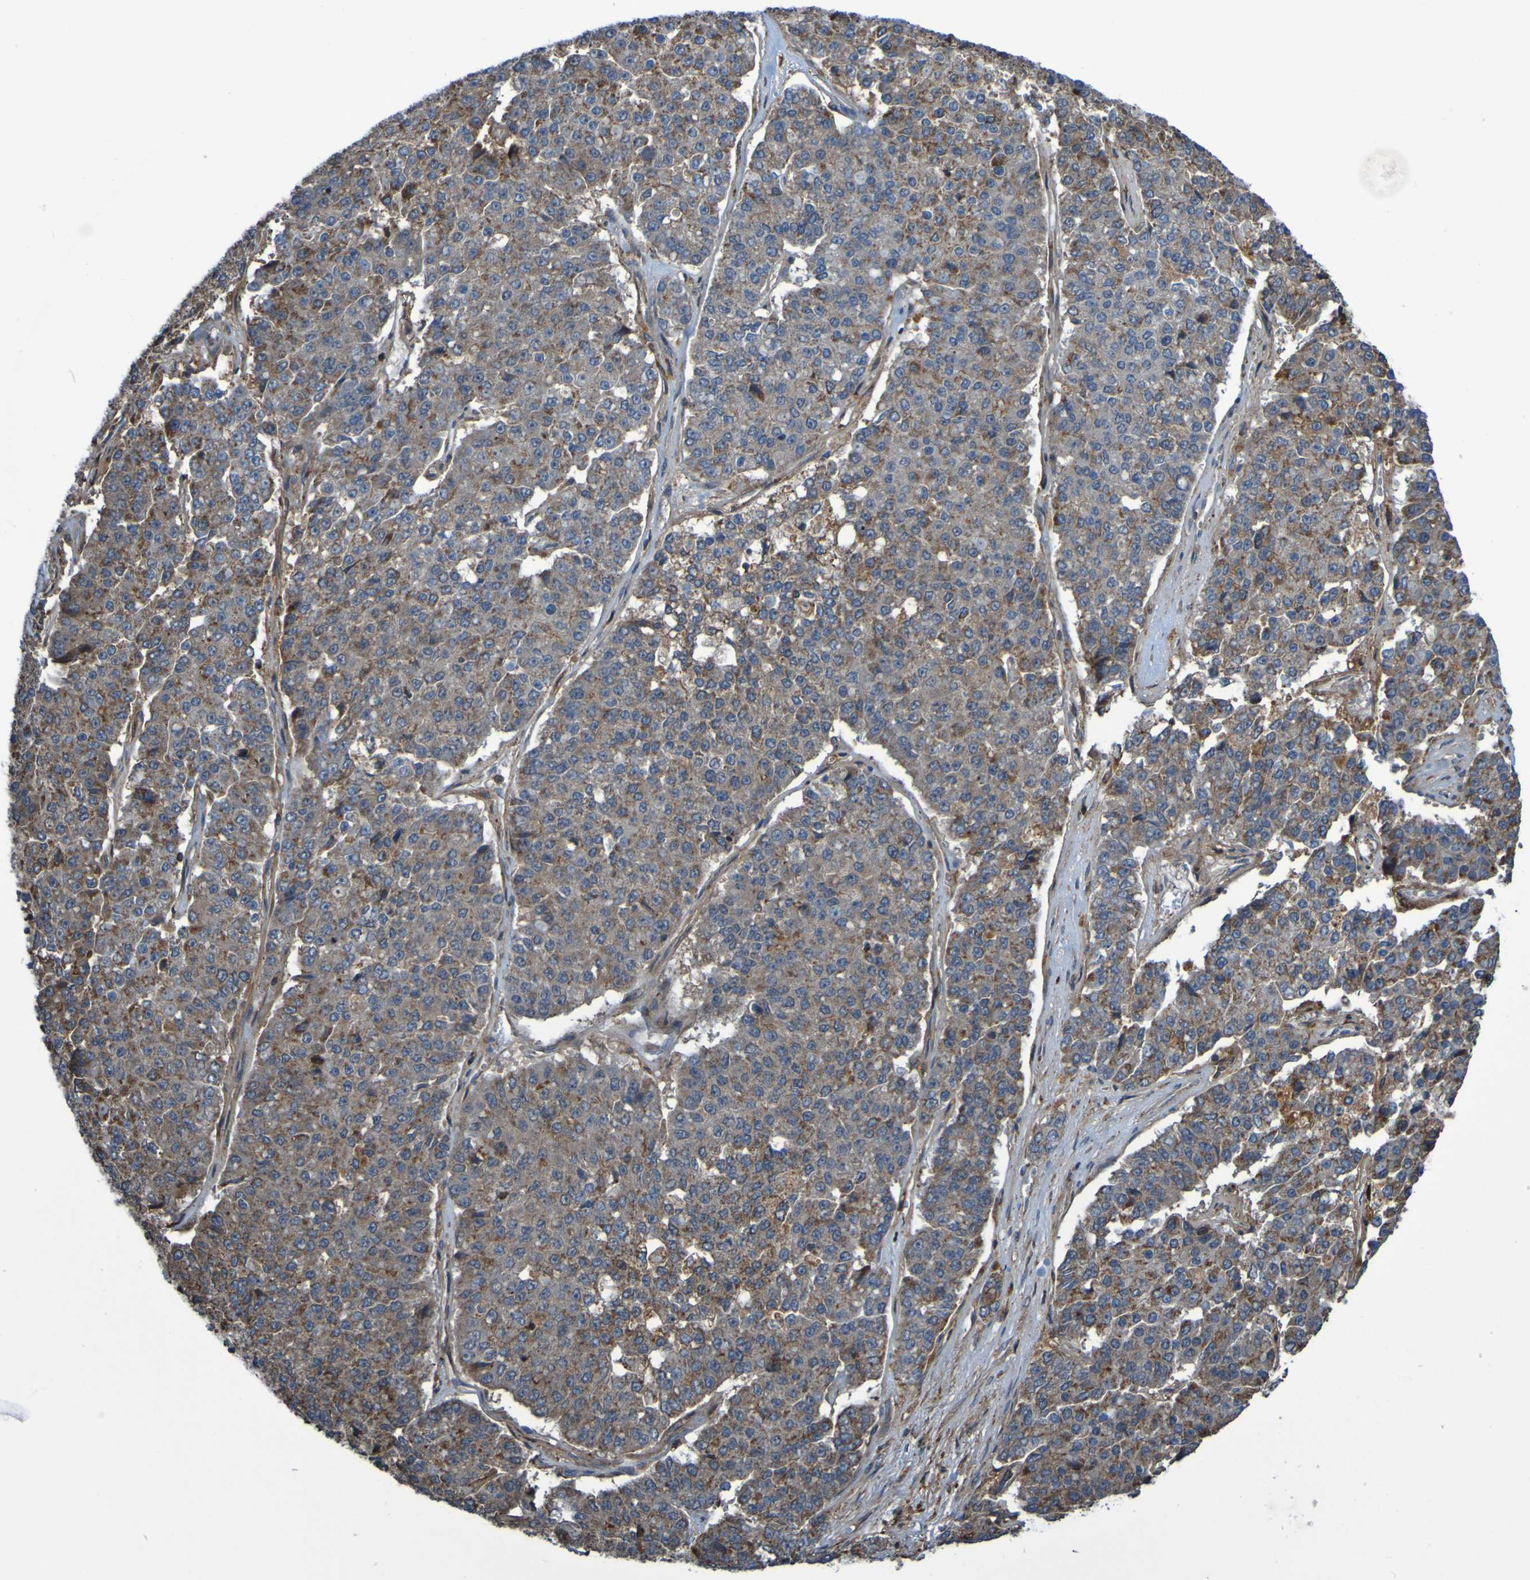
{"staining": {"intensity": "moderate", "quantity": ">75%", "location": "cytoplasmic/membranous"}, "tissue": "pancreatic cancer", "cell_type": "Tumor cells", "image_type": "cancer", "snomed": [{"axis": "morphology", "description": "Adenocarcinoma, NOS"}, {"axis": "topography", "description": "Pancreas"}], "caption": "Protein analysis of pancreatic cancer tissue reveals moderate cytoplasmic/membranous staining in about >75% of tumor cells.", "gene": "PDGFB", "patient": {"sex": "male", "age": 50}}